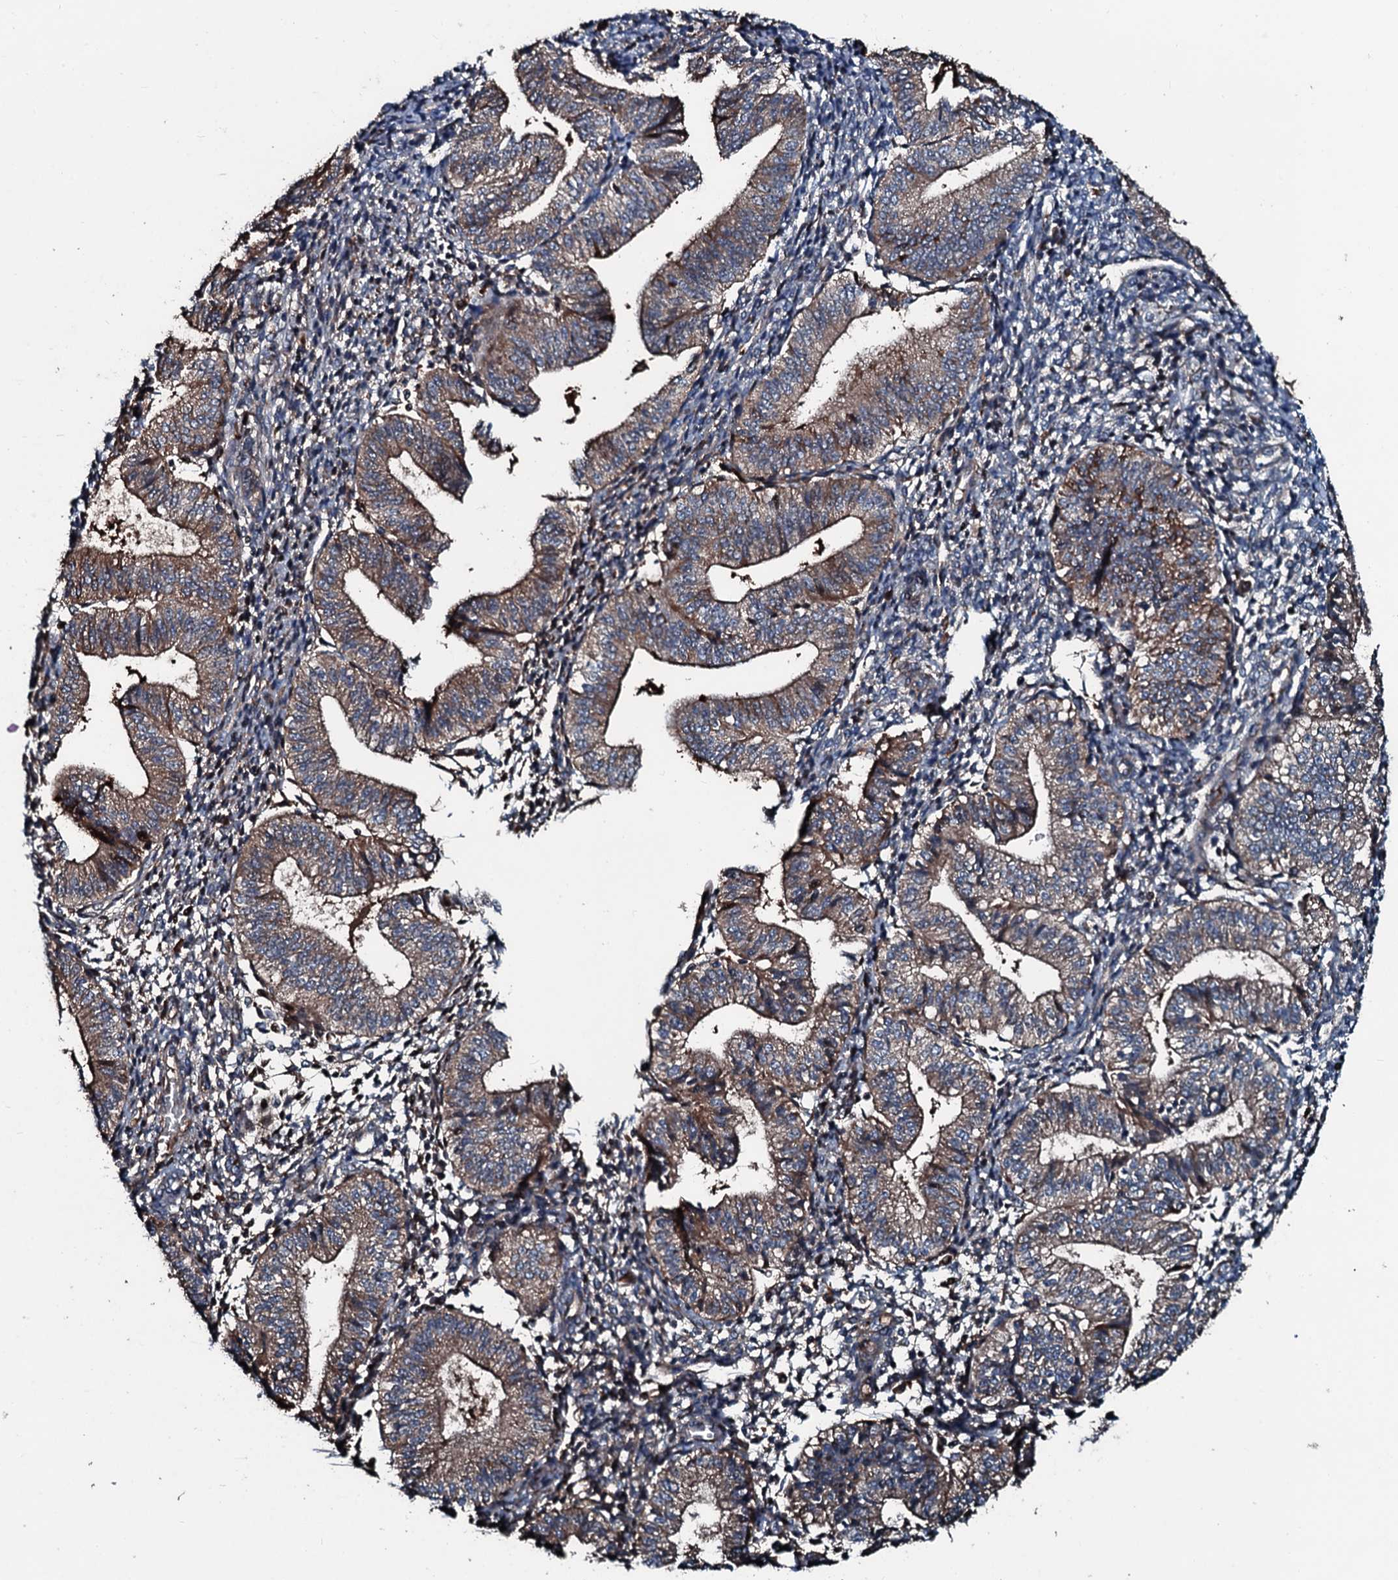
{"staining": {"intensity": "weak", "quantity": "<25%", "location": "cytoplasmic/membranous"}, "tissue": "endometrium", "cell_type": "Cells in endometrial stroma", "image_type": "normal", "snomed": [{"axis": "morphology", "description": "Normal tissue, NOS"}, {"axis": "topography", "description": "Endometrium"}], "caption": "Cells in endometrial stroma are negative for brown protein staining in benign endometrium. (Brightfield microscopy of DAB IHC at high magnification).", "gene": "AARS1", "patient": {"sex": "female", "age": 34}}